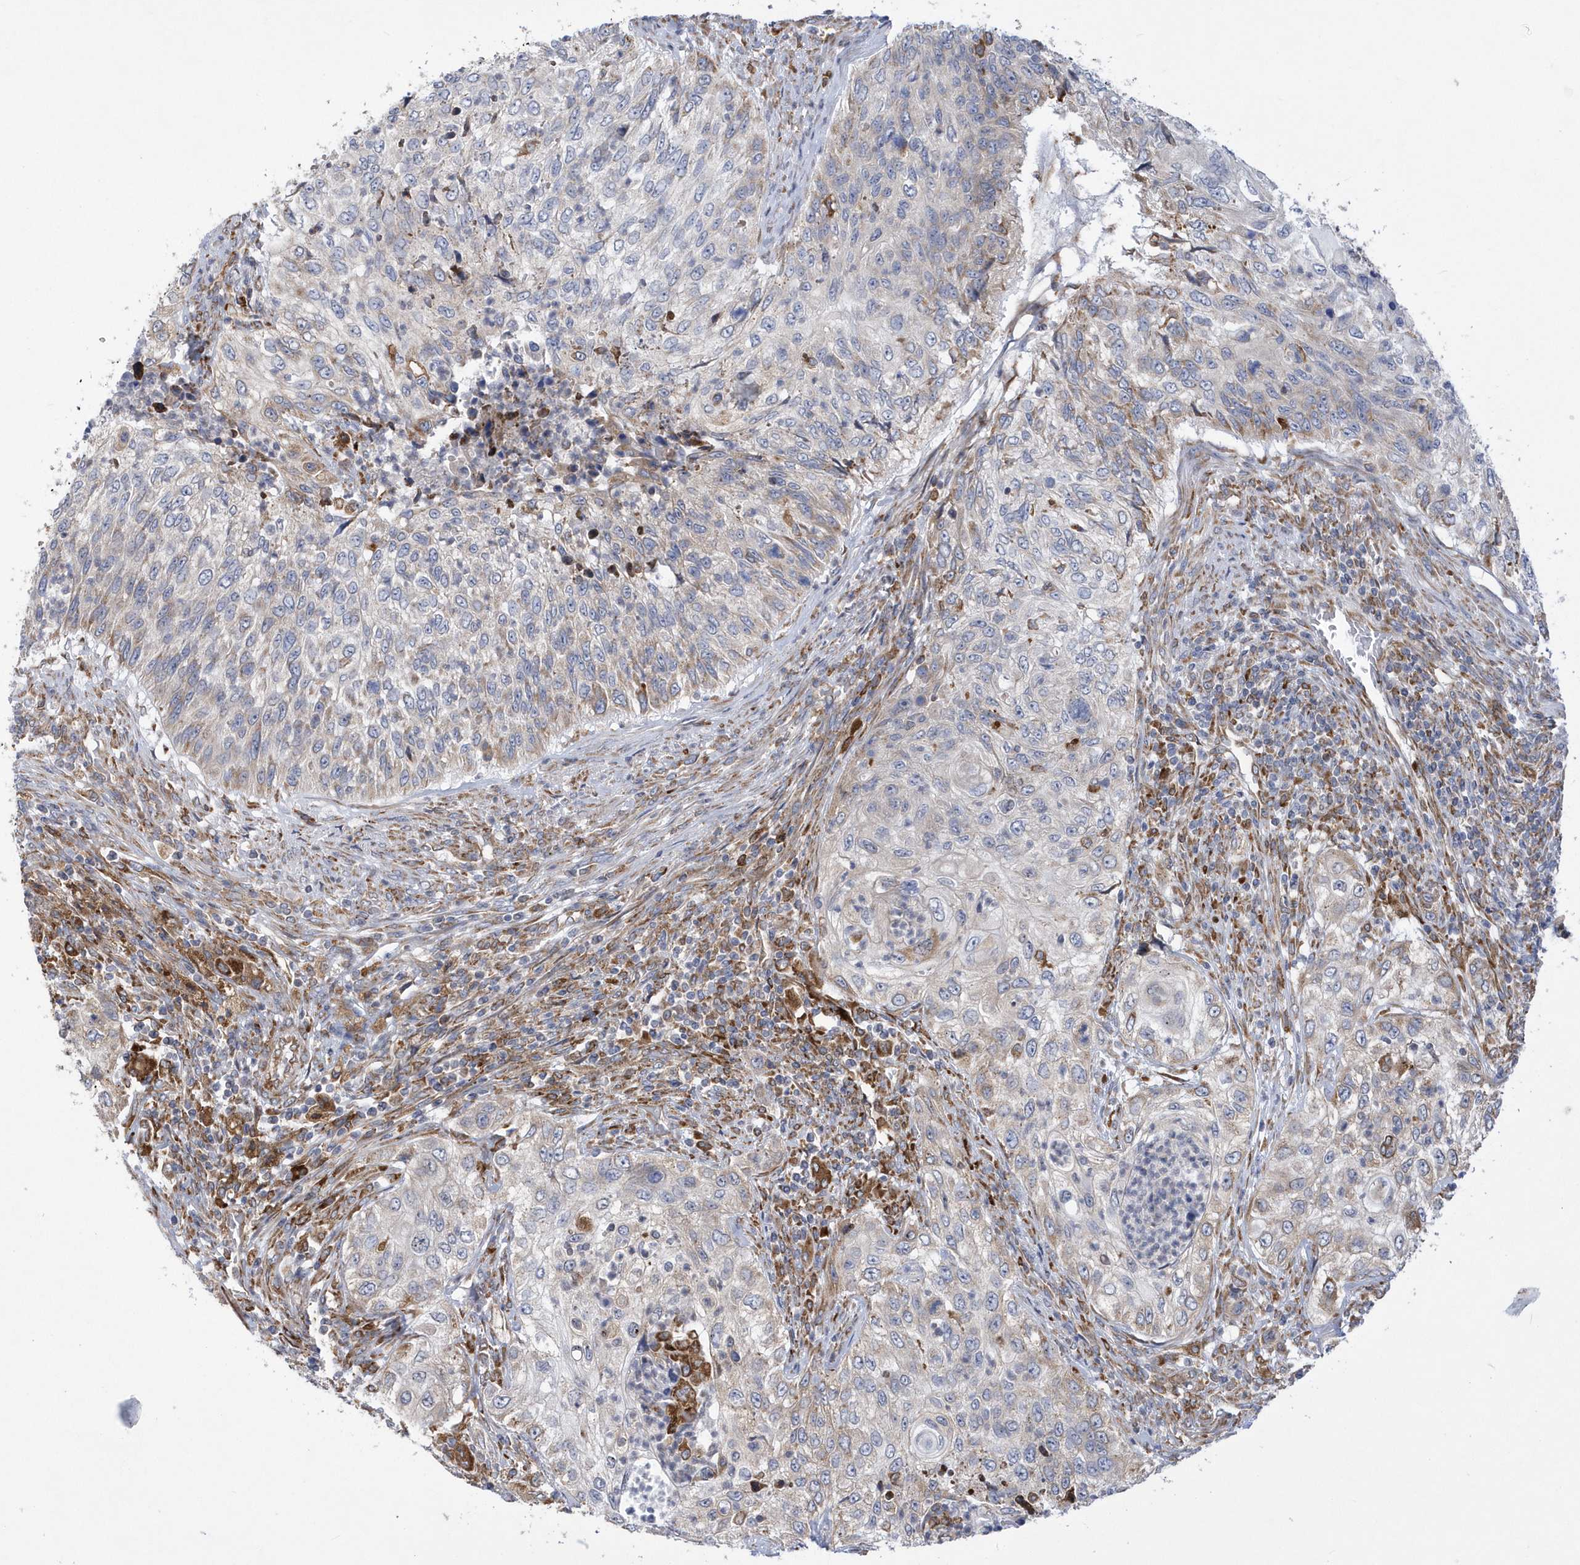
{"staining": {"intensity": "negative", "quantity": "none", "location": "none"}, "tissue": "urothelial cancer", "cell_type": "Tumor cells", "image_type": "cancer", "snomed": [{"axis": "morphology", "description": "Urothelial carcinoma, High grade"}, {"axis": "topography", "description": "Urinary bladder"}], "caption": "IHC of urothelial cancer reveals no staining in tumor cells. The staining was performed using DAB (3,3'-diaminobenzidine) to visualize the protein expression in brown, while the nuclei were stained in blue with hematoxylin (Magnification: 20x).", "gene": "MED31", "patient": {"sex": "female", "age": 60}}